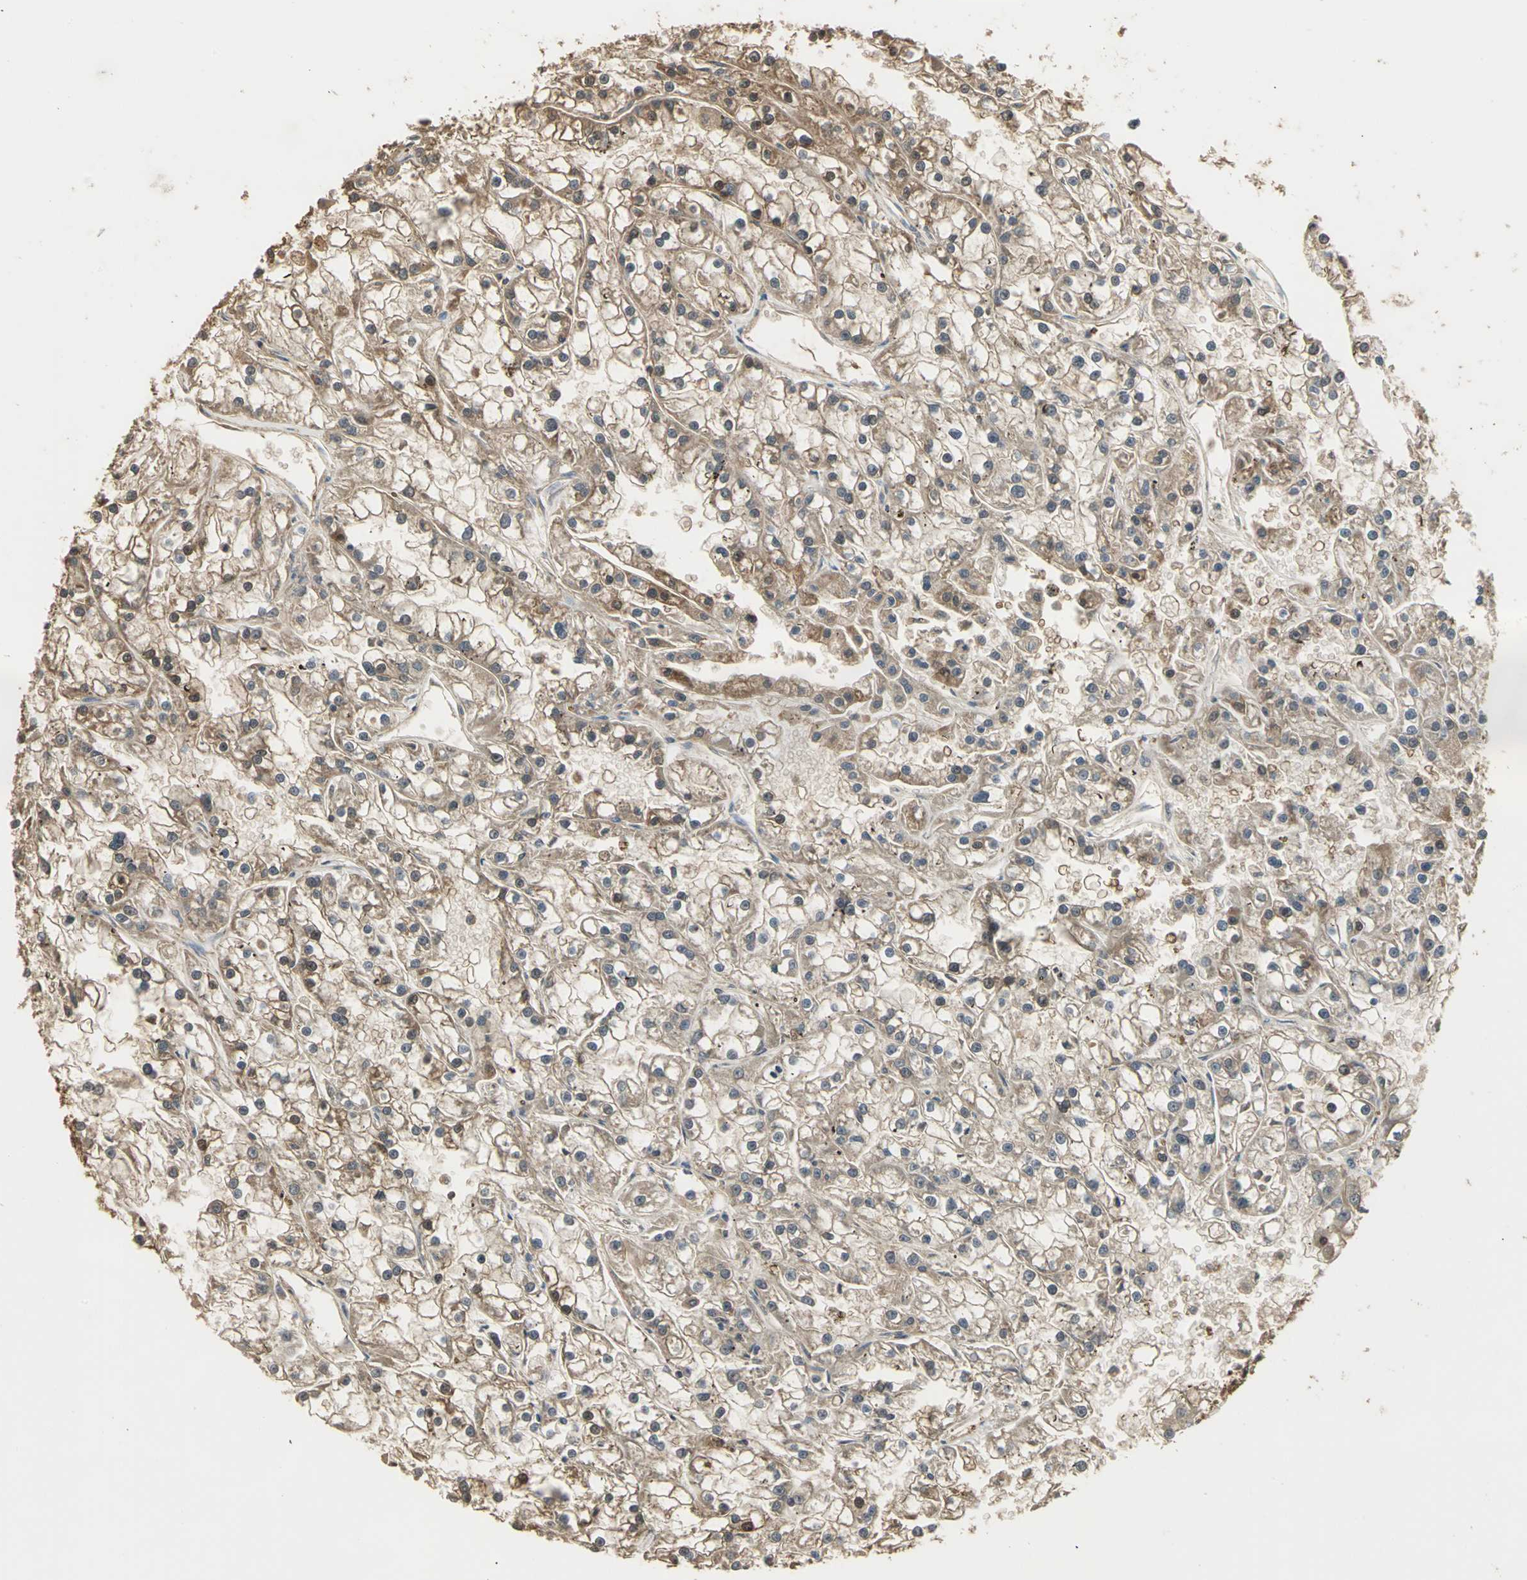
{"staining": {"intensity": "moderate", "quantity": ">75%", "location": "cytoplasmic/membranous"}, "tissue": "renal cancer", "cell_type": "Tumor cells", "image_type": "cancer", "snomed": [{"axis": "morphology", "description": "Adenocarcinoma, NOS"}, {"axis": "topography", "description": "Kidney"}], "caption": "IHC micrograph of neoplastic tissue: human renal adenocarcinoma stained using immunohistochemistry (IHC) demonstrates medium levels of moderate protein expression localized specifically in the cytoplasmic/membranous of tumor cells, appearing as a cytoplasmic/membranous brown color.", "gene": "PARK7", "patient": {"sex": "female", "age": 52}}